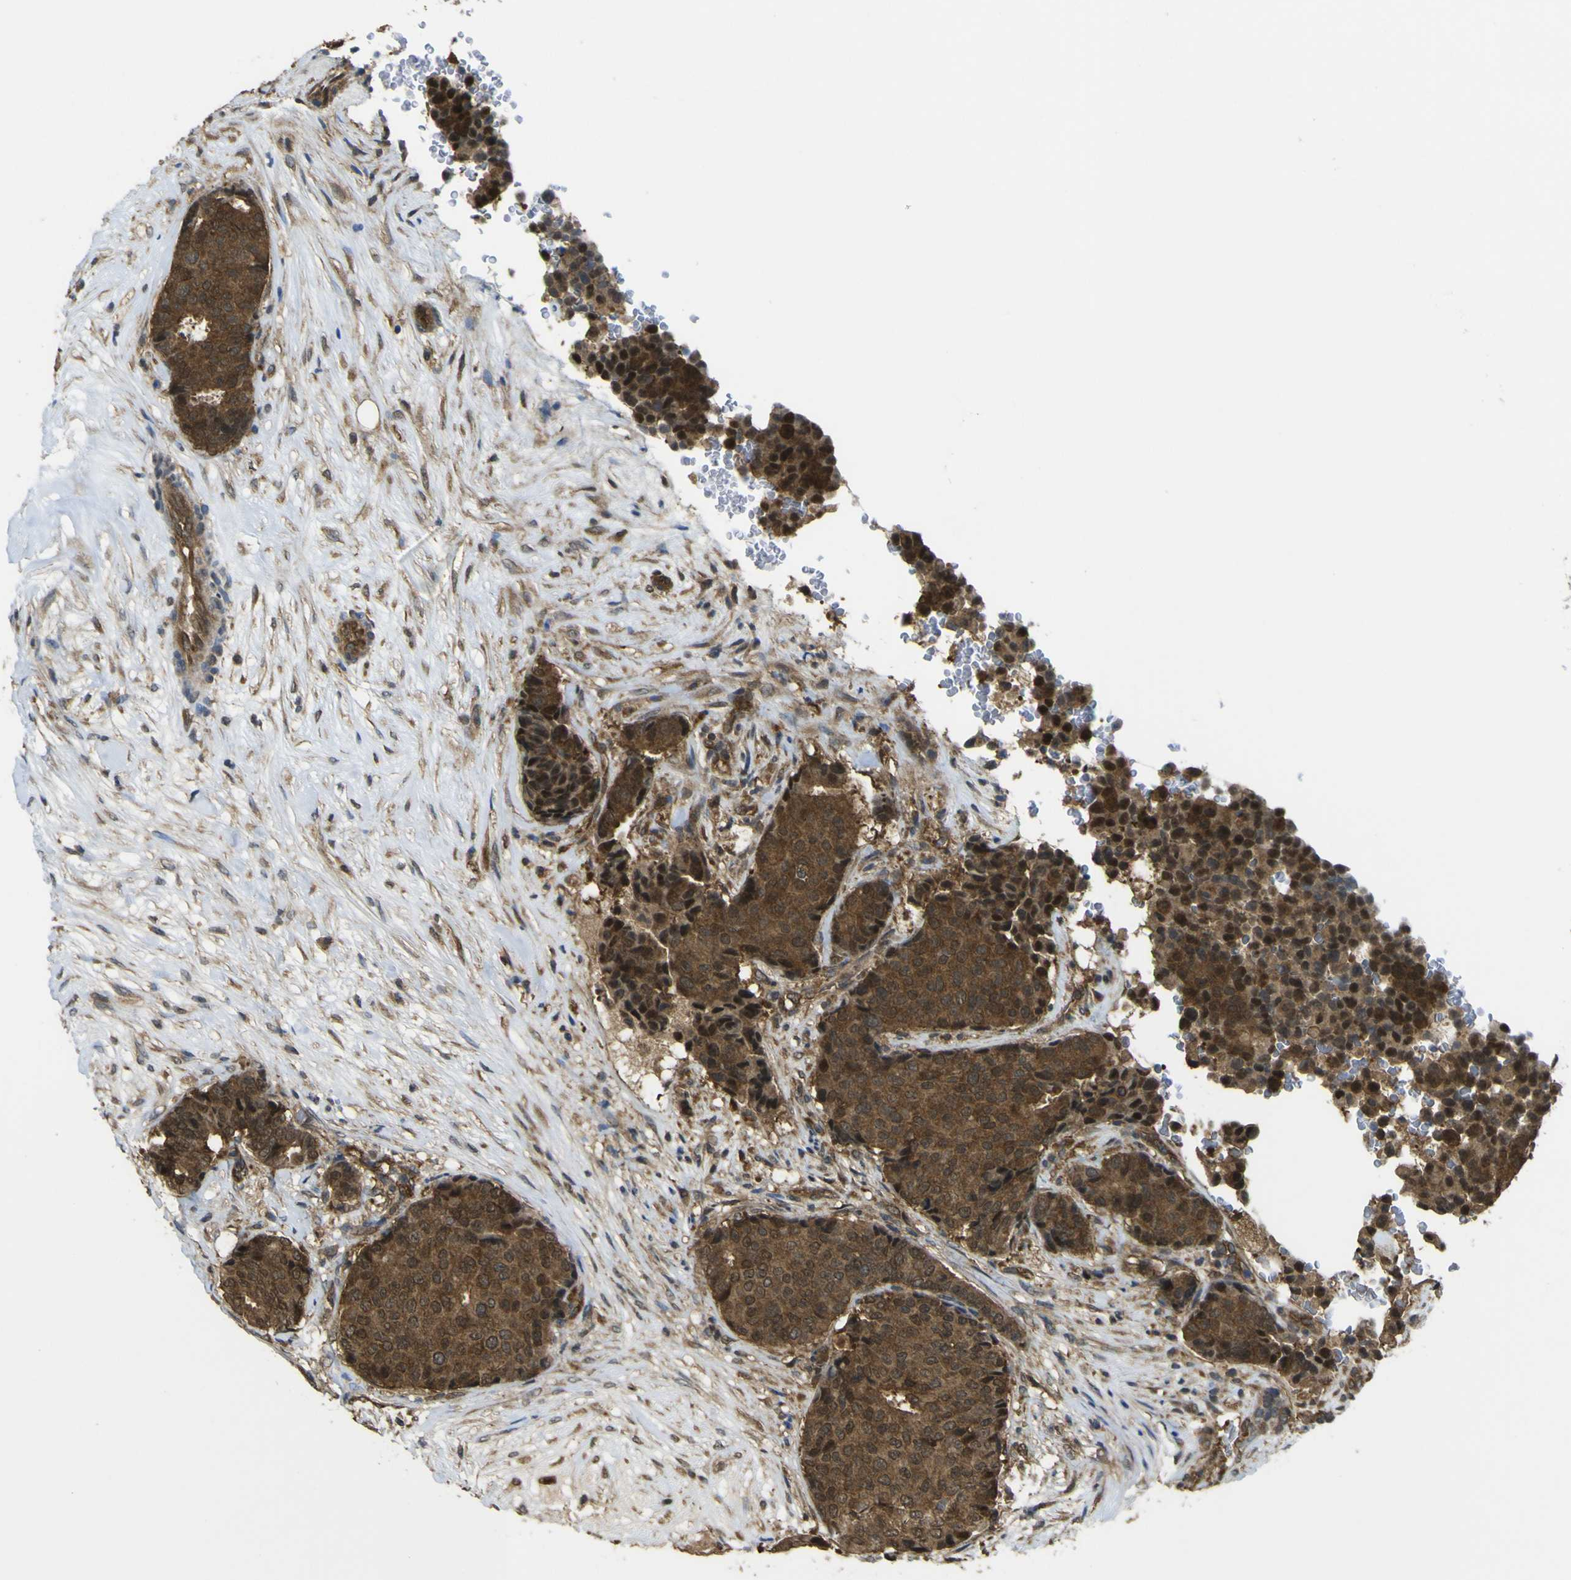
{"staining": {"intensity": "strong", "quantity": ">75%", "location": "cytoplasmic/membranous,nuclear"}, "tissue": "breast cancer", "cell_type": "Tumor cells", "image_type": "cancer", "snomed": [{"axis": "morphology", "description": "Duct carcinoma"}, {"axis": "topography", "description": "Breast"}], "caption": "IHC micrograph of neoplastic tissue: breast cancer stained using IHC exhibits high levels of strong protein expression localized specifically in the cytoplasmic/membranous and nuclear of tumor cells, appearing as a cytoplasmic/membranous and nuclear brown color.", "gene": "YWHAG", "patient": {"sex": "female", "age": 75}}